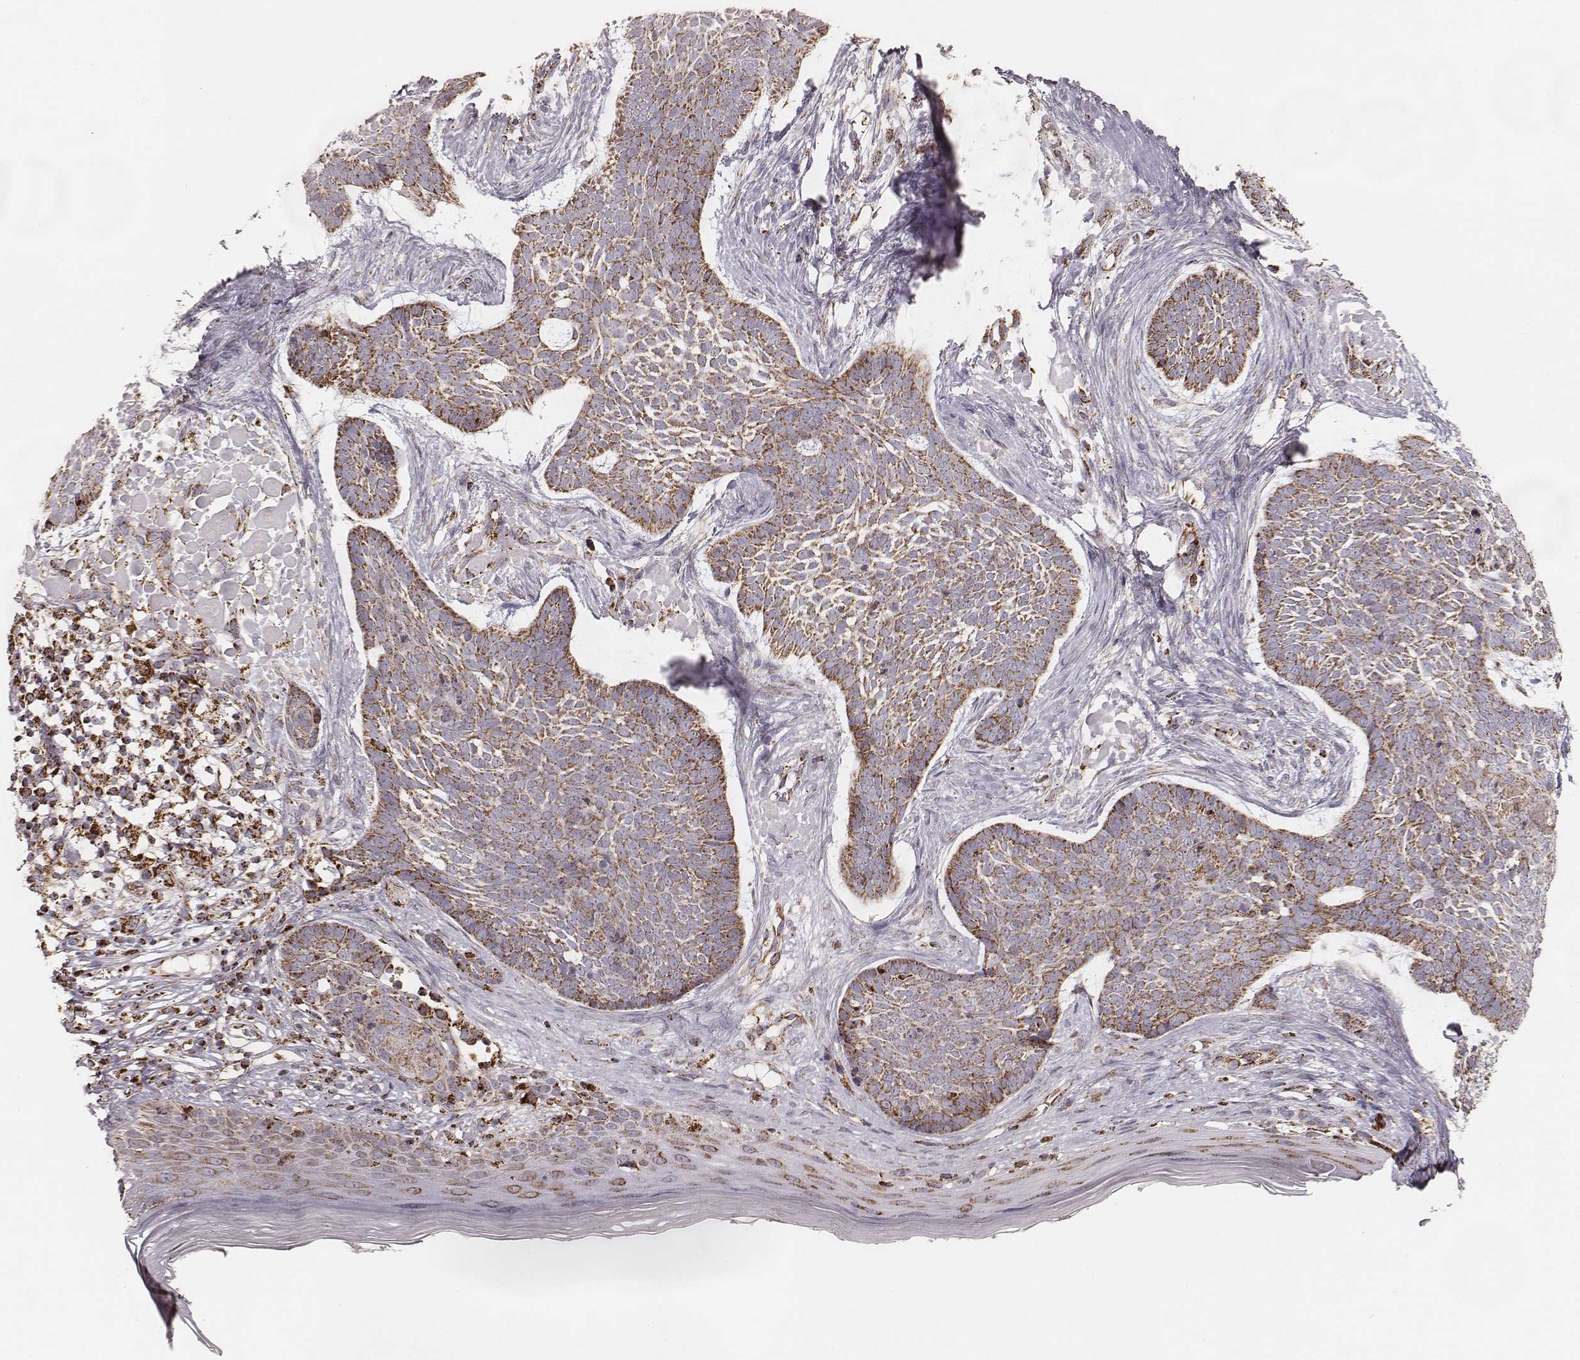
{"staining": {"intensity": "strong", "quantity": ">75%", "location": "cytoplasmic/membranous"}, "tissue": "skin cancer", "cell_type": "Tumor cells", "image_type": "cancer", "snomed": [{"axis": "morphology", "description": "Basal cell carcinoma"}, {"axis": "topography", "description": "Skin"}], "caption": "Immunohistochemistry (IHC) photomicrograph of human skin basal cell carcinoma stained for a protein (brown), which demonstrates high levels of strong cytoplasmic/membranous staining in about >75% of tumor cells.", "gene": "CS", "patient": {"sex": "male", "age": 85}}